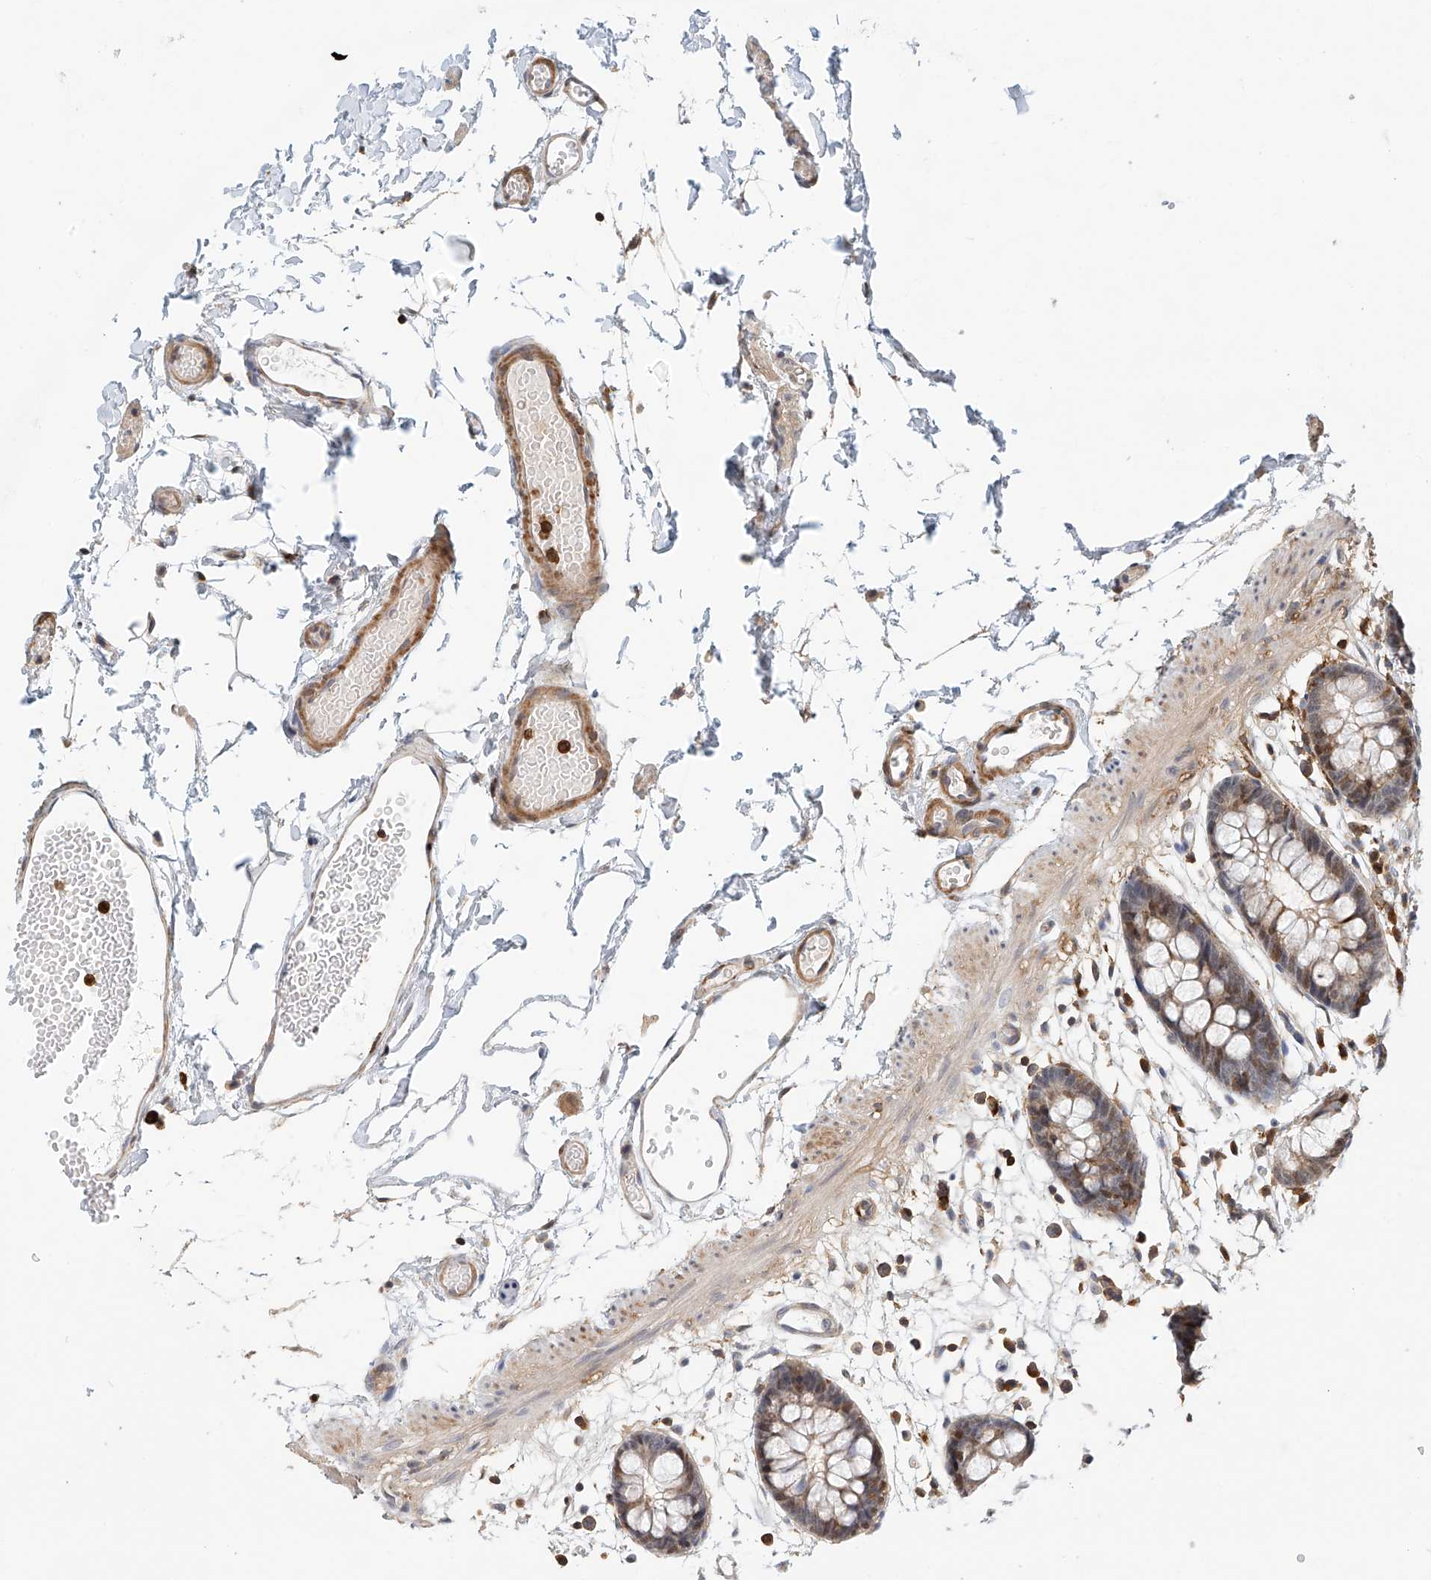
{"staining": {"intensity": "weak", "quantity": ">75%", "location": "cytoplasmic/membranous"}, "tissue": "colon", "cell_type": "Endothelial cells", "image_type": "normal", "snomed": [{"axis": "morphology", "description": "Normal tissue, NOS"}, {"axis": "topography", "description": "Colon"}], "caption": "Colon stained with a brown dye shows weak cytoplasmic/membranous positive positivity in about >75% of endothelial cells.", "gene": "MICAL1", "patient": {"sex": "male", "age": 56}}